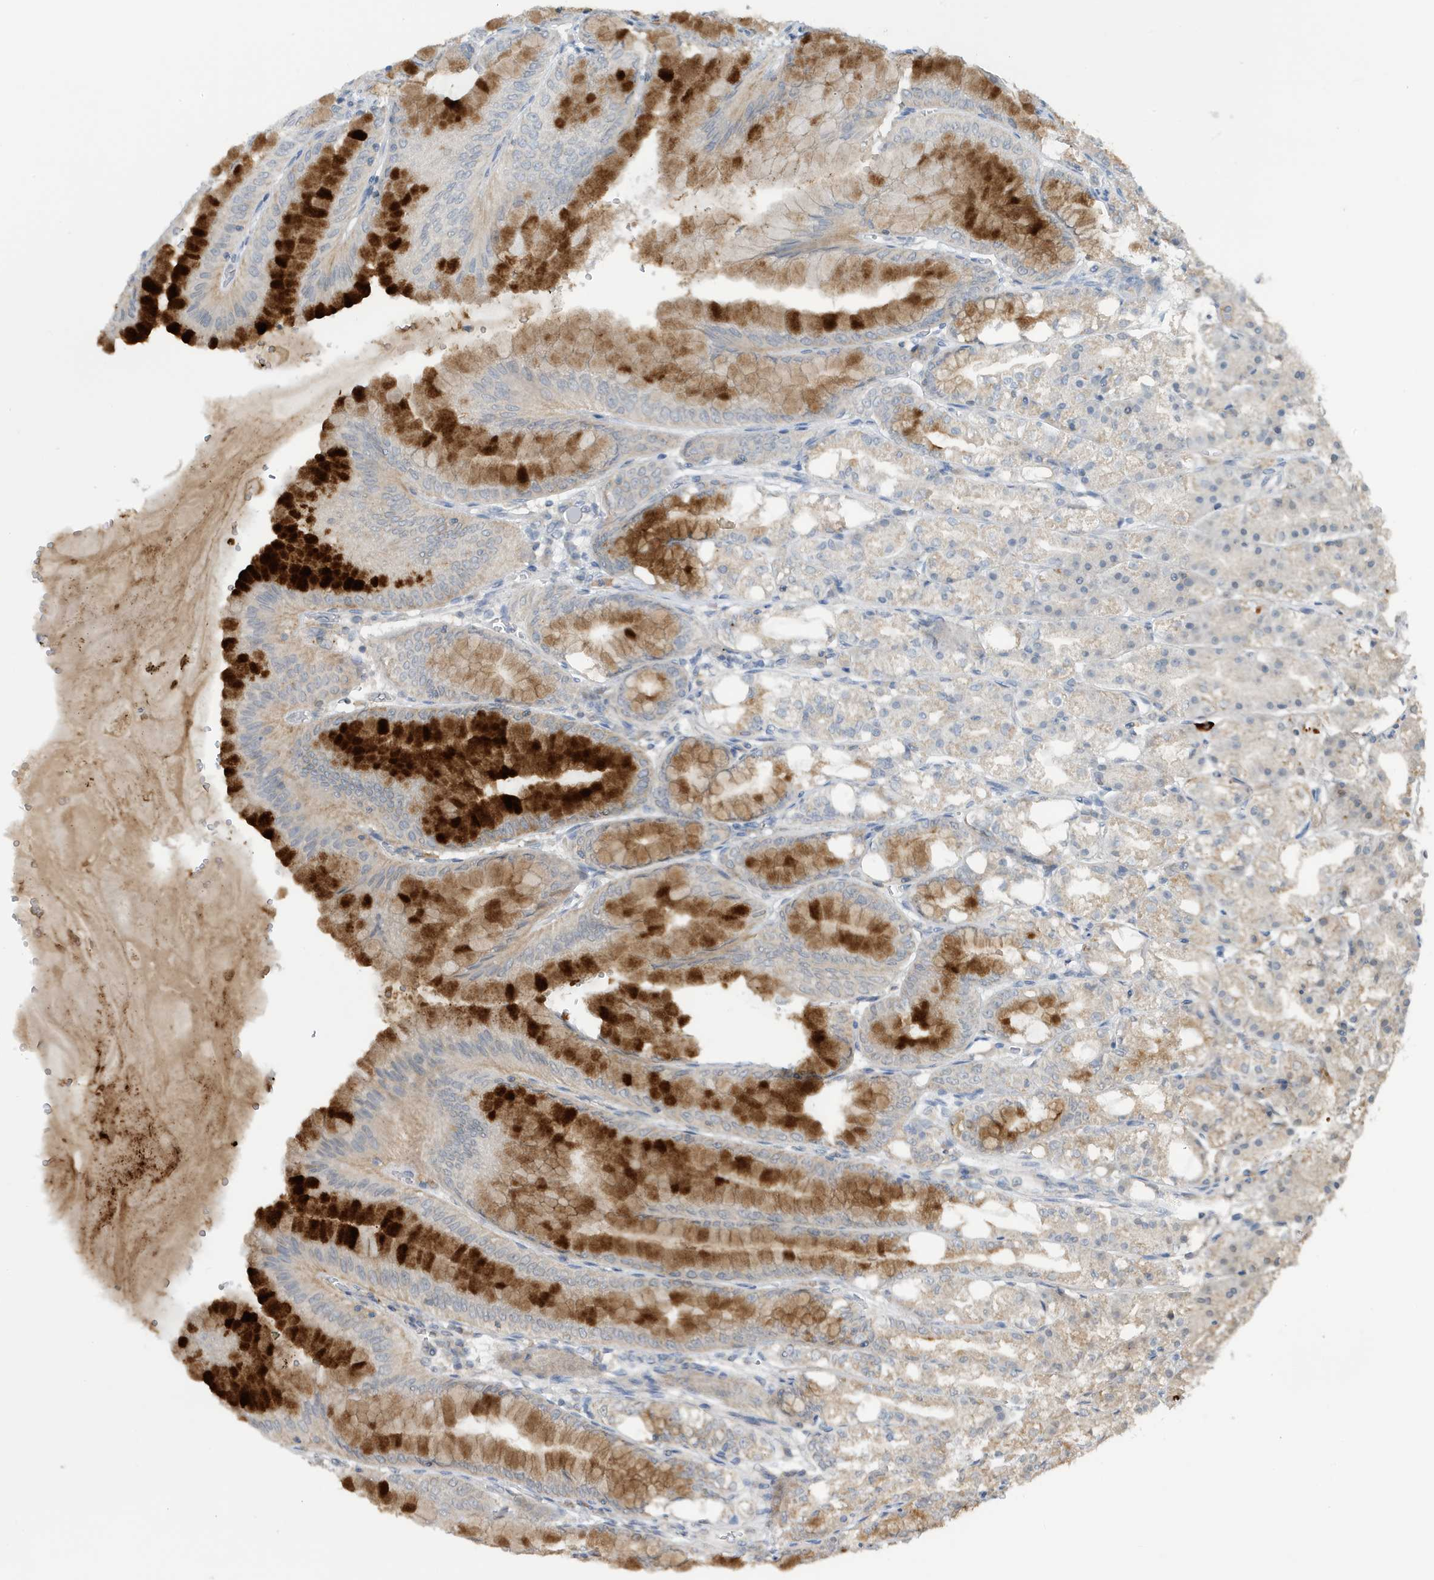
{"staining": {"intensity": "strong", "quantity": "25%-75%", "location": "cytoplasmic/membranous"}, "tissue": "stomach", "cell_type": "Glandular cells", "image_type": "normal", "snomed": [{"axis": "morphology", "description": "Normal tissue, NOS"}, {"axis": "topography", "description": "Stomach, lower"}], "caption": "Immunohistochemistry staining of benign stomach, which demonstrates high levels of strong cytoplasmic/membranous positivity in about 25%-75% of glandular cells indicating strong cytoplasmic/membranous protein expression. The staining was performed using DAB (3,3'-diaminobenzidine) (brown) for protein detection and nuclei were counterstained in hematoxylin (blue).", "gene": "NSUN3", "patient": {"sex": "male", "age": 71}}